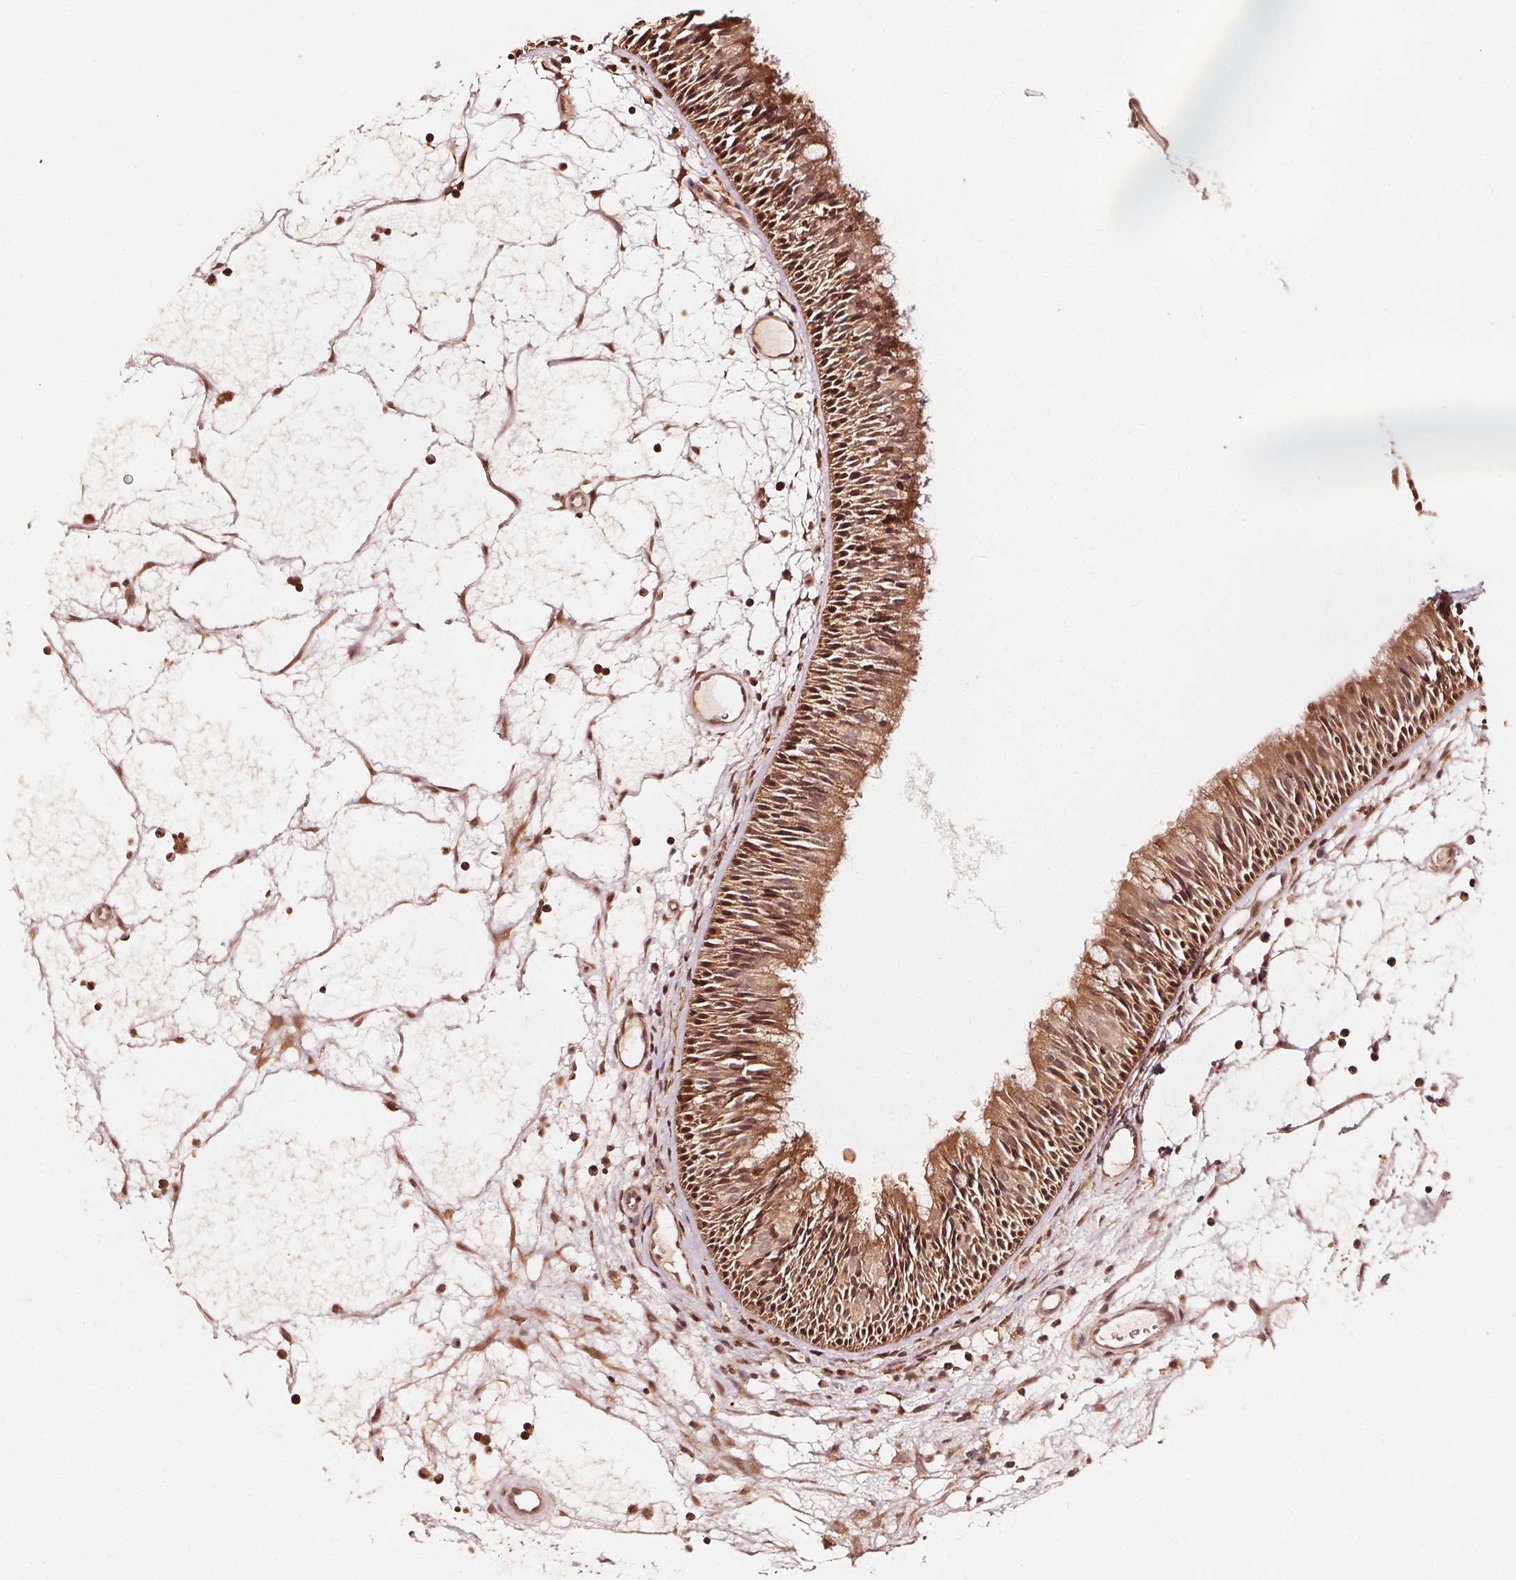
{"staining": {"intensity": "moderate", "quantity": ">75%", "location": "cytoplasmic/membranous,nuclear"}, "tissue": "nasopharynx", "cell_type": "Respiratory epithelial cells", "image_type": "normal", "snomed": [{"axis": "morphology", "description": "Normal tissue, NOS"}, {"axis": "topography", "description": "Nasopharynx"}], "caption": "A high-resolution photomicrograph shows IHC staining of unremarkable nasopharynx, which reveals moderate cytoplasmic/membranous,nuclear staining in about >75% of respiratory epithelial cells. The protein of interest is shown in brown color, while the nuclei are stained blue.", "gene": "NPC1", "patient": {"sex": "male", "age": 31}}